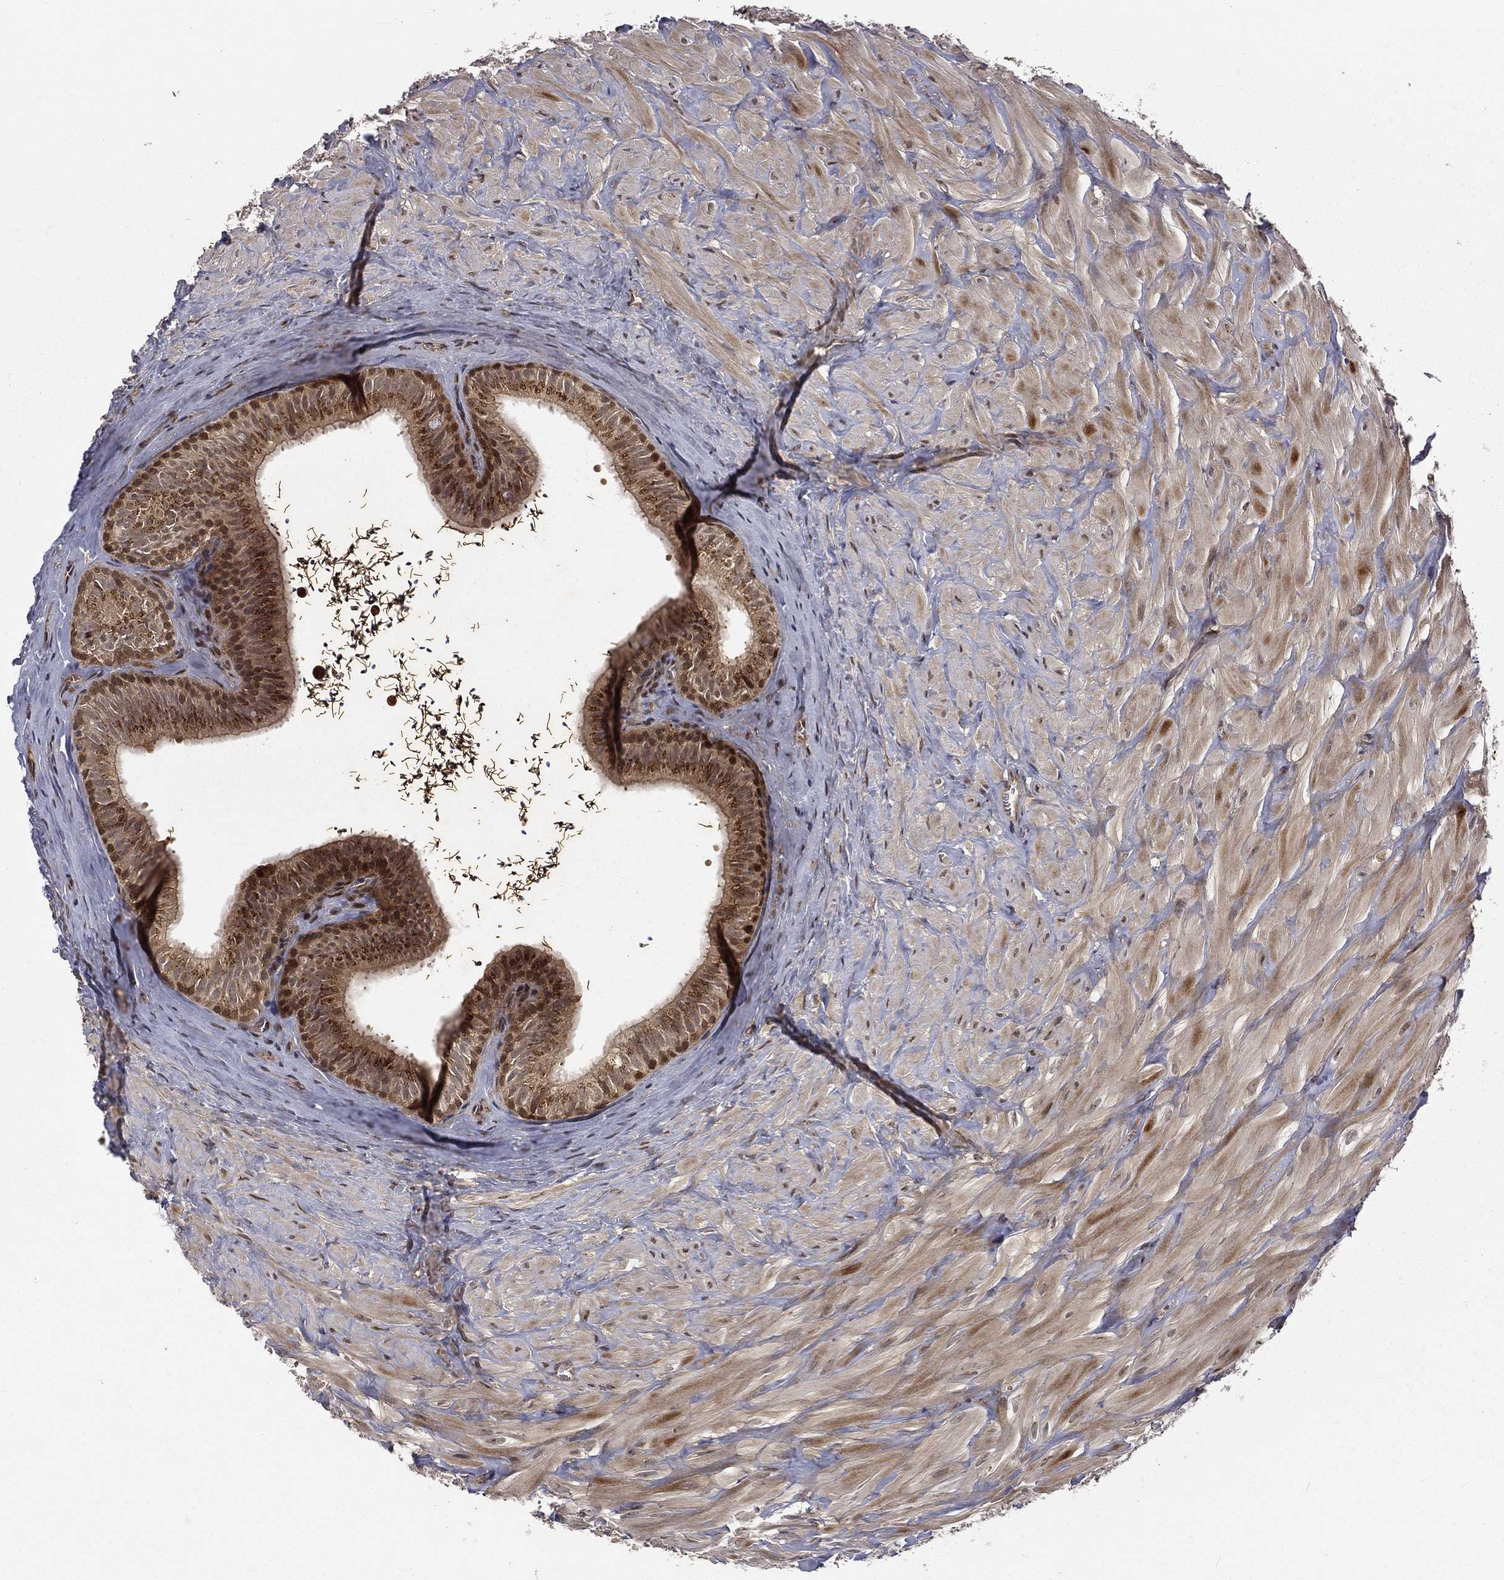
{"staining": {"intensity": "strong", "quantity": "25%-75%", "location": "cytoplasmic/membranous,nuclear"}, "tissue": "epididymis", "cell_type": "Glandular cells", "image_type": "normal", "snomed": [{"axis": "morphology", "description": "Normal tissue, NOS"}, {"axis": "topography", "description": "Epididymis"}], "caption": "Immunohistochemistry (DAB) staining of unremarkable epididymis displays strong cytoplasmic/membranous,nuclear protein positivity in about 25%-75% of glandular cells.", "gene": "ARL3", "patient": {"sex": "male", "age": 32}}